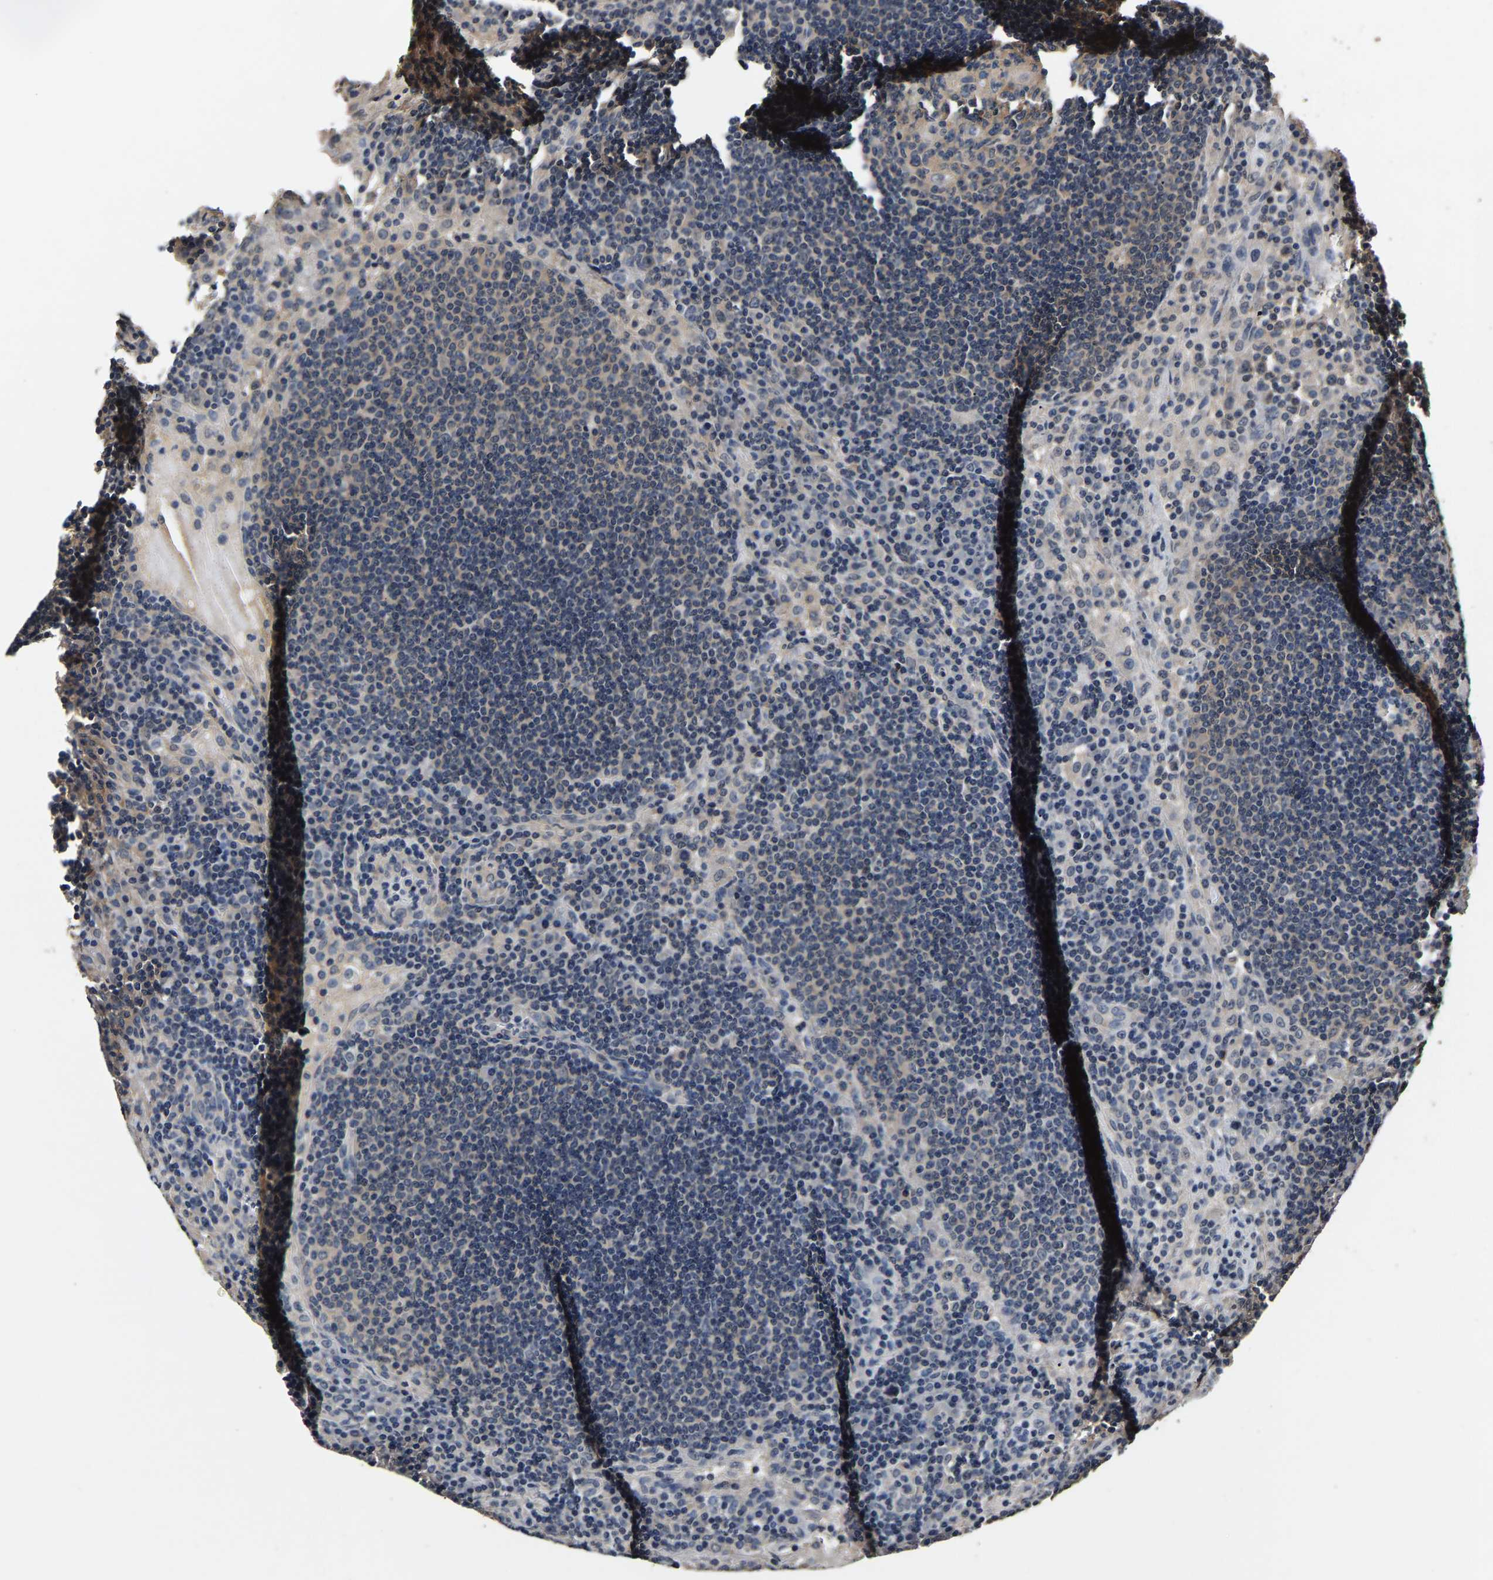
{"staining": {"intensity": "moderate", "quantity": "<25%", "location": "cytoplasmic/membranous"}, "tissue": "lymph node", "cell_type": "Non-germinal center cells", "image_type": "normal", "snomed": [{"axis": "morphology", "description": "Normal tissue, NOS"}, {"axis": "topography", "description": "Lymph node"}], "caption": "Brown immunohistochemical staining in normal lymph node exhibits moderate cytoplasmic/membranous staining in approximately <25% of non-germinal center cells.", "gene": "RUVBL1", "patient": {"sex": "female", "age": 53}}